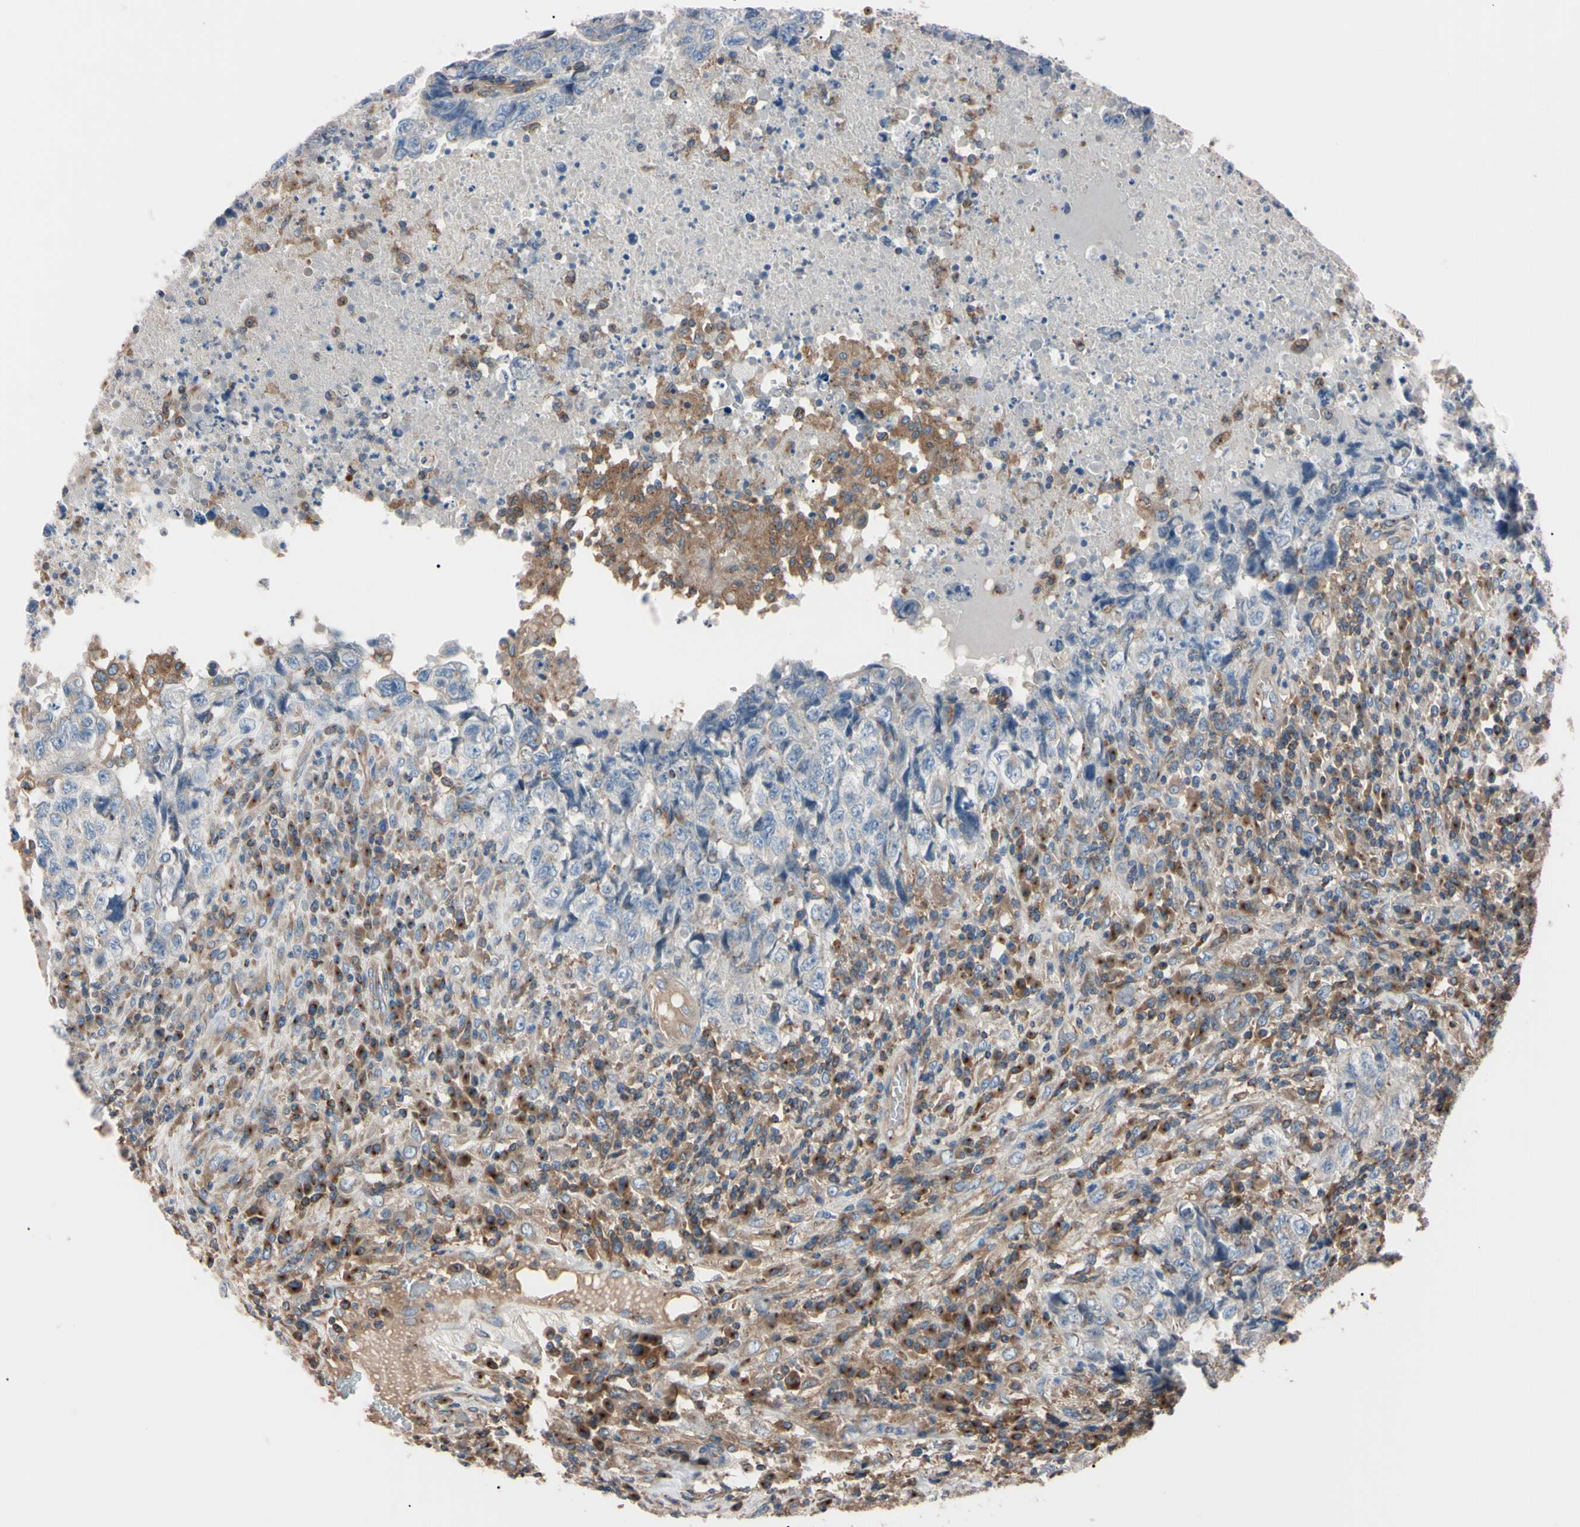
{"staining": {"intensity": "weak", "quantity": "<25%", "location": "cytoplasmic/membranous"}, "tissue": "testis cancer", "cell_type": "Tumor cells", "image_type": "cancer", "snomed": [{"axis": "morphology", "description": "Necrosis, NOS"}, {"axis": "morphology", "description": "Carcinoma, Embryonal, NOS"}, {"axis": "topography", "description": "Testis"}], "caption": "Immunohistochemistry image of neoplastic tissue: testis embryonal carcinoma stained with DAB (3,3'-diaminobenzidine) exhibits no significant protein positivity in tumor cells. (DAB (3,3'-diaminobenzidine) IHC visualized using brightfield microscopy, high magnification).", "gene": "PRKACA", "patient": {"sex": "male", "age": 19}}